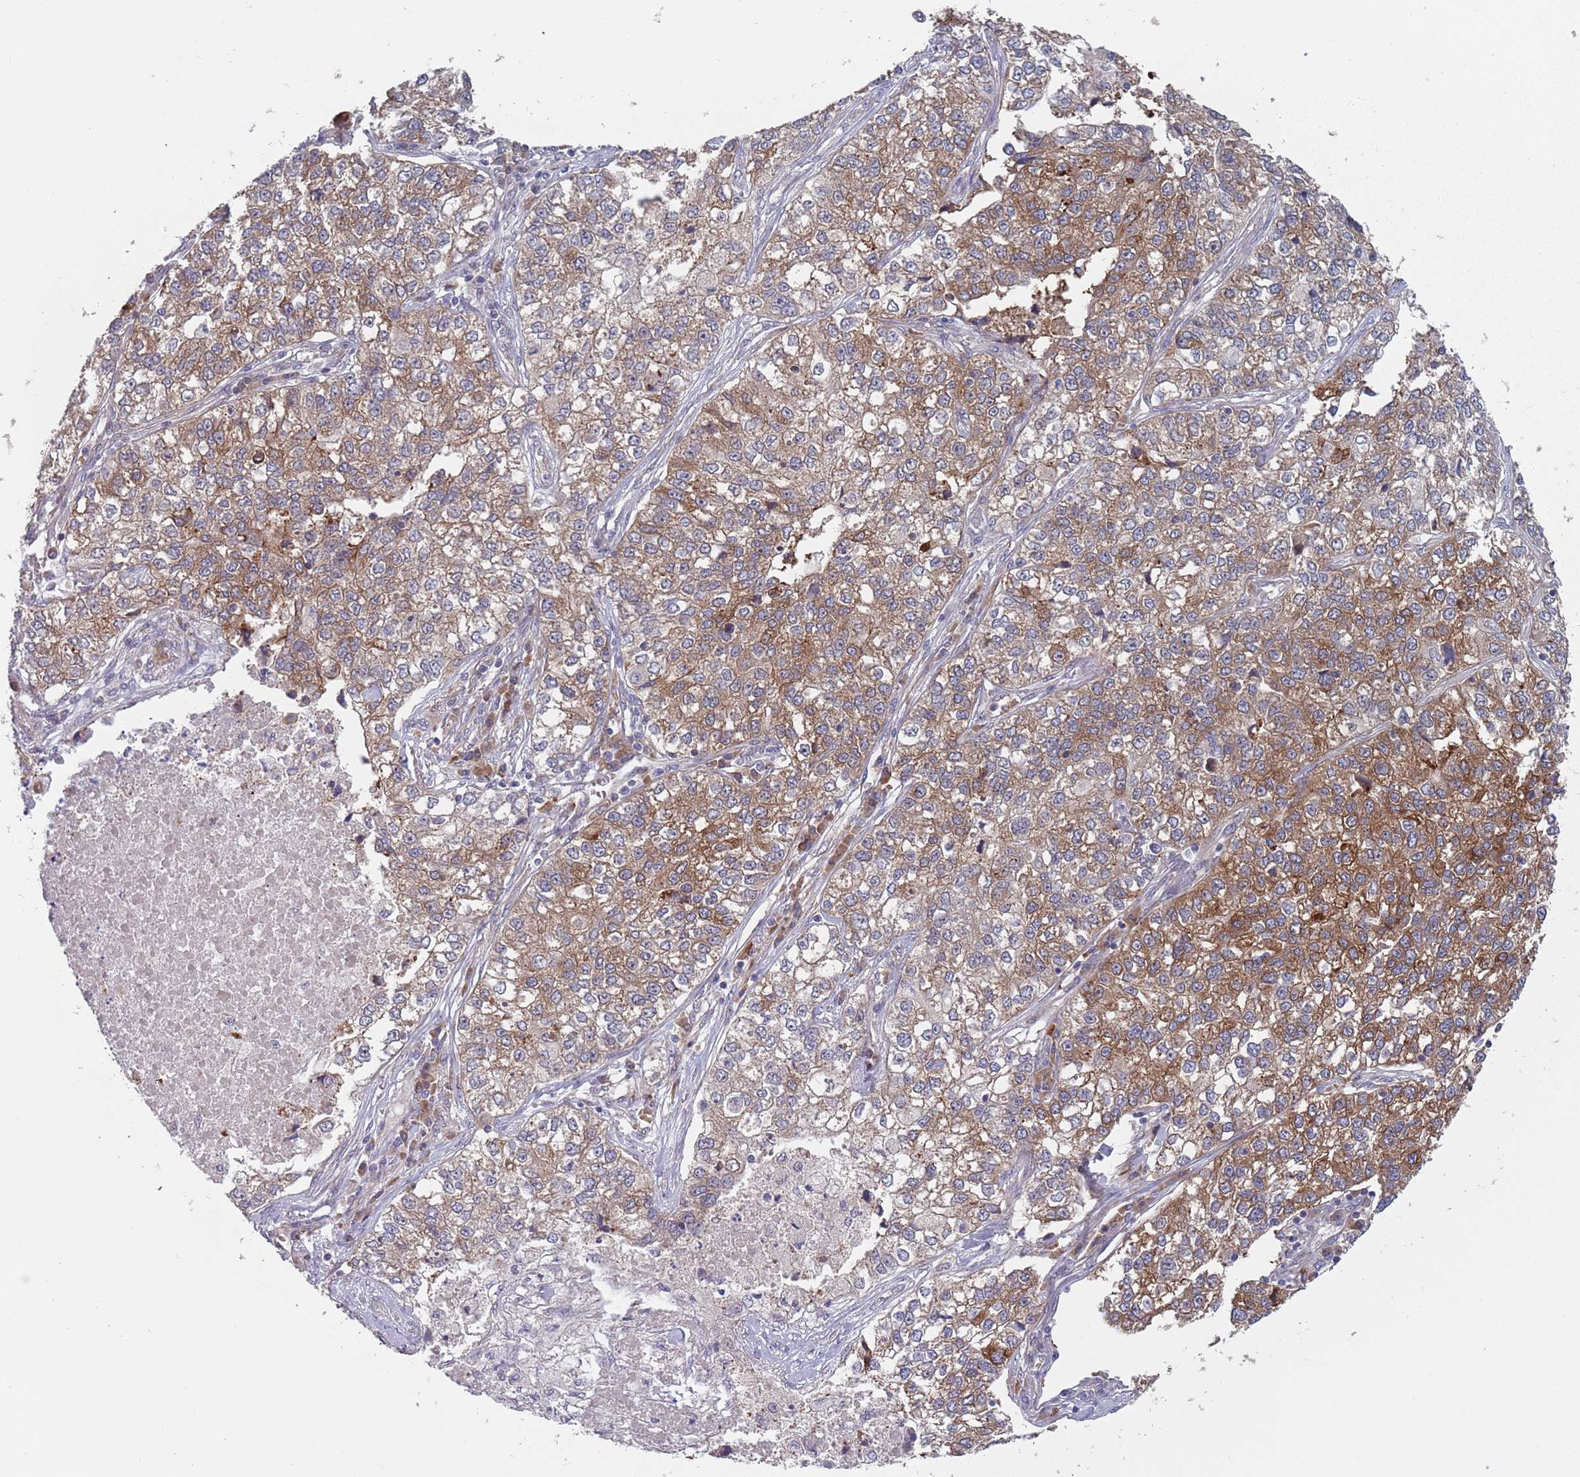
{"staining": {"intensity": "moderate", "quantity": ">75%", "location": "cytoplasmic/membranous"}, "tissue": "lung cancer", "cell_type": "Tumor cells", "image_type": "cancer", "snomed": [{"axis": "morphology", "description": "Adenocarcinoma, NOS"}, {"axis": "topography", "description": "Lung"}], "caption": "Brown immunohistochemical staining in adenocarcinoma (lung) shows moderate cytoplasmic/membranous positivity in about >75% of tumor cells.", "gene": "ZNF140", "patient": {"sex": "male", "age": 49}}